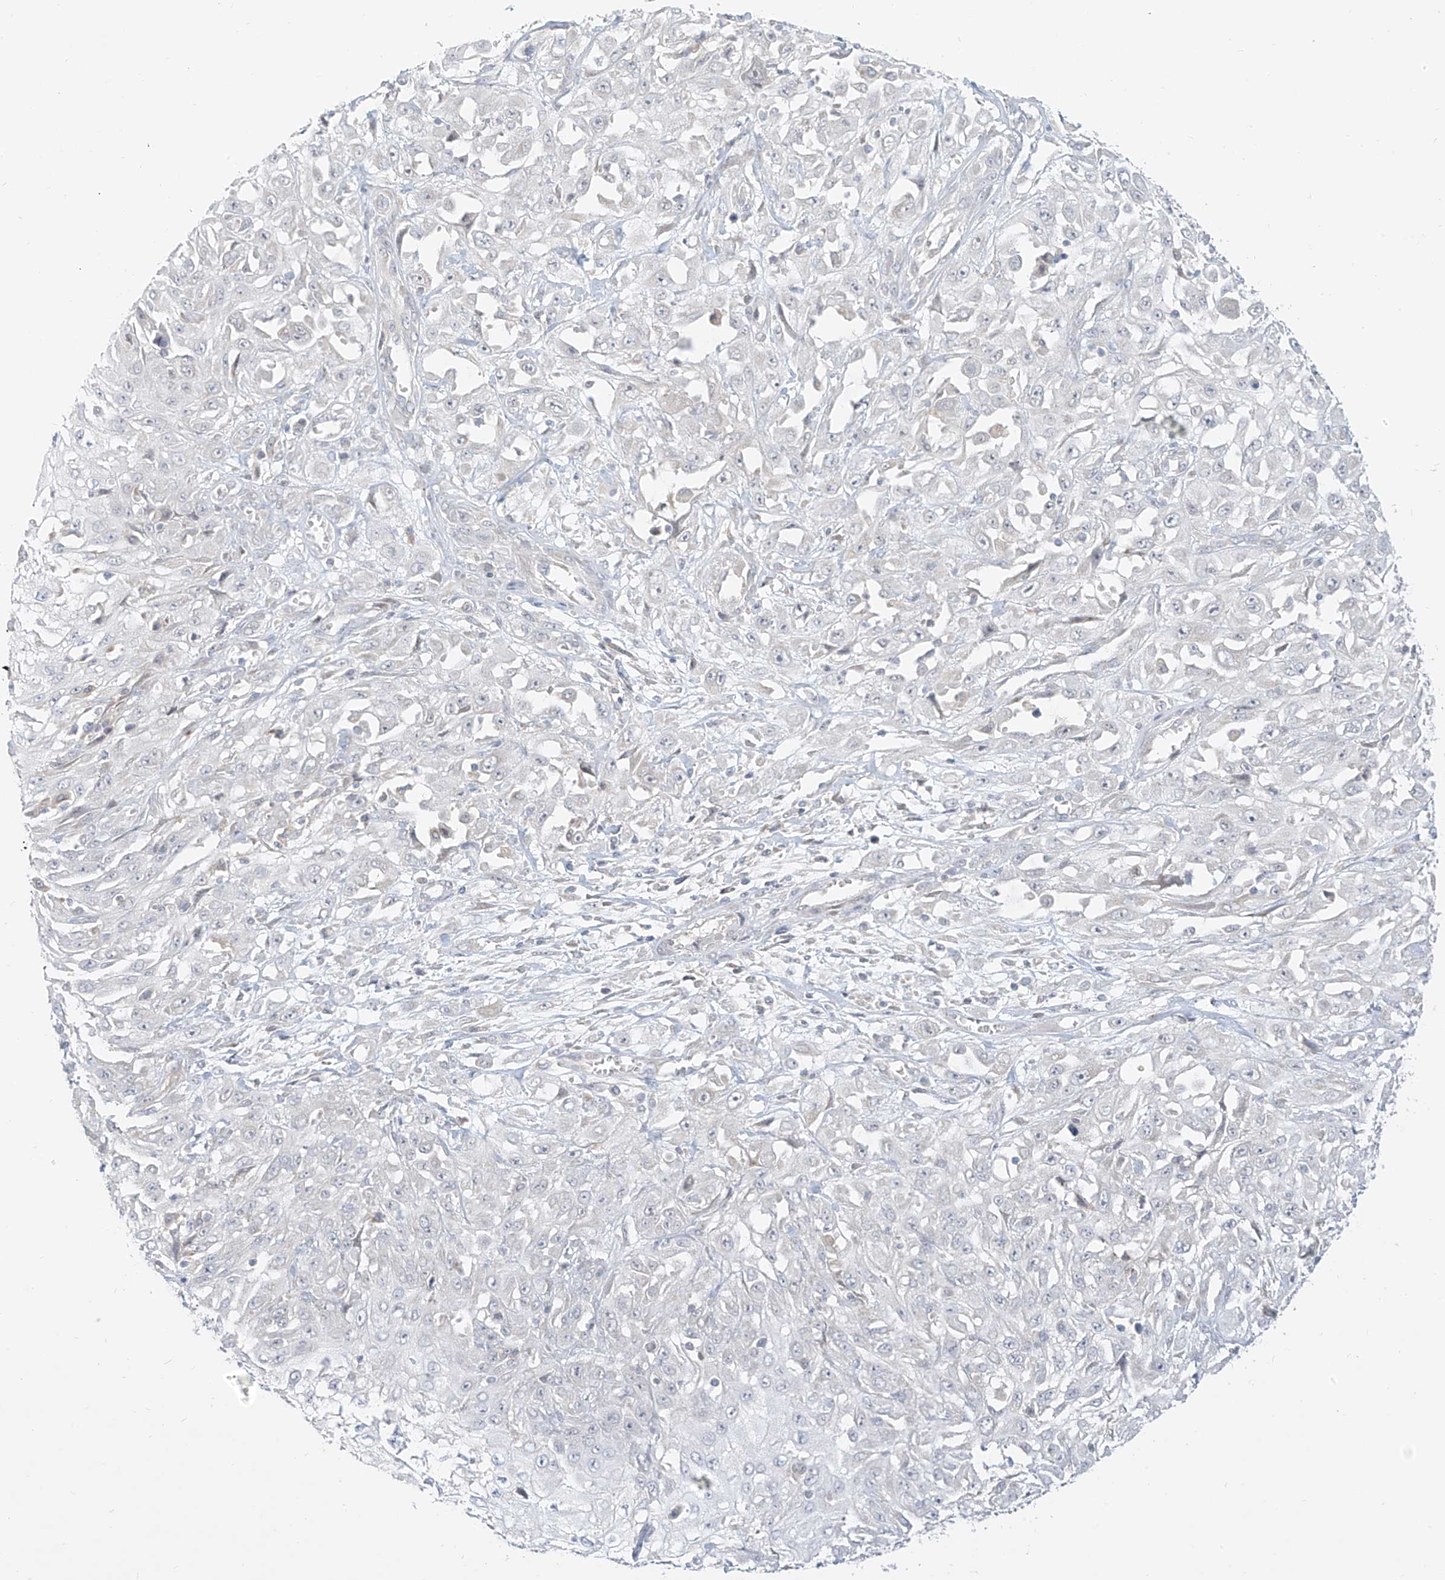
{"staining": {"intensity": "negative", "quantity": "none", "location": "none"}, "tissue": "skin cancer", "cell_type": "Tumor cells", "image_type": "cancer", "snomed": [{"axis": "morphology", "description": "Squamous cell carcinoma, NOS"}, {"axis": "morphology", "description": "Squamous cell carcinoma, metastatic, NOS"}, {"axis": "topography", "description": "Skin"}, {"axis": "topography", "description": "Lymph node"}], "caption": "Immunohistochemical staining of human skin cancer reveals no significant staining in tumor cells.", "gene": "C2orf42", "patient": {"sex": "male", "age": 75}}